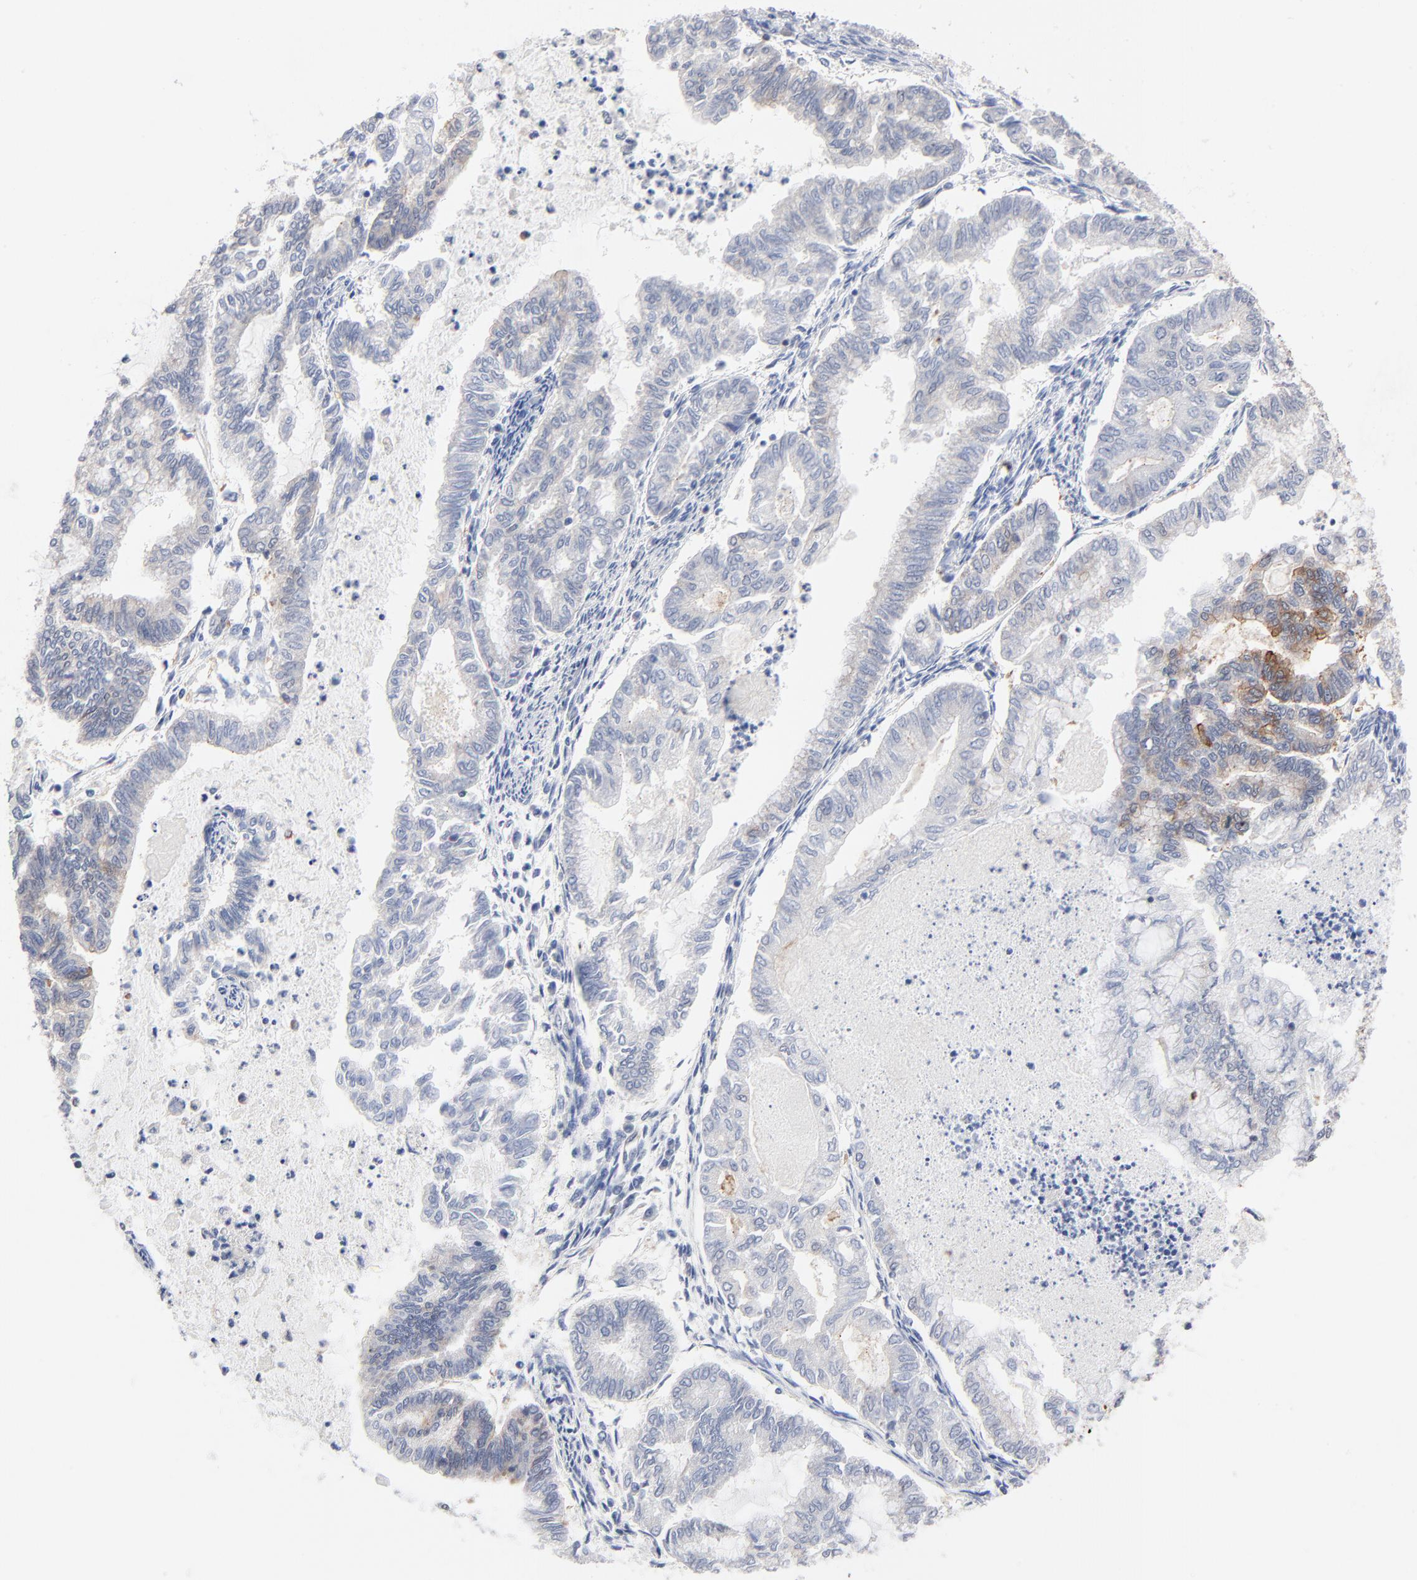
{"staining": {"intensity": "moderate", "quantity": "<25%", "location": "cytoplasmic/membranous"}, "tissue": "endometrial cancer", "cell_type": "Tumor cells", "image_type": "cancer", "snomed": [{"axis": "morphology", "description": "Adenocarcinoma, NOS"}, {"axis": "topography", "description": "Endometrium"}], "caption": "There is low levels of moderate cytoplasmic/membranous positivity in tumor cells of adenocarcinoma (endometrial), as demonstrated by immunohistochemical staining (brown color).", "gene": "CD2AP", "patient": {"sex": "female", "age": 79}}